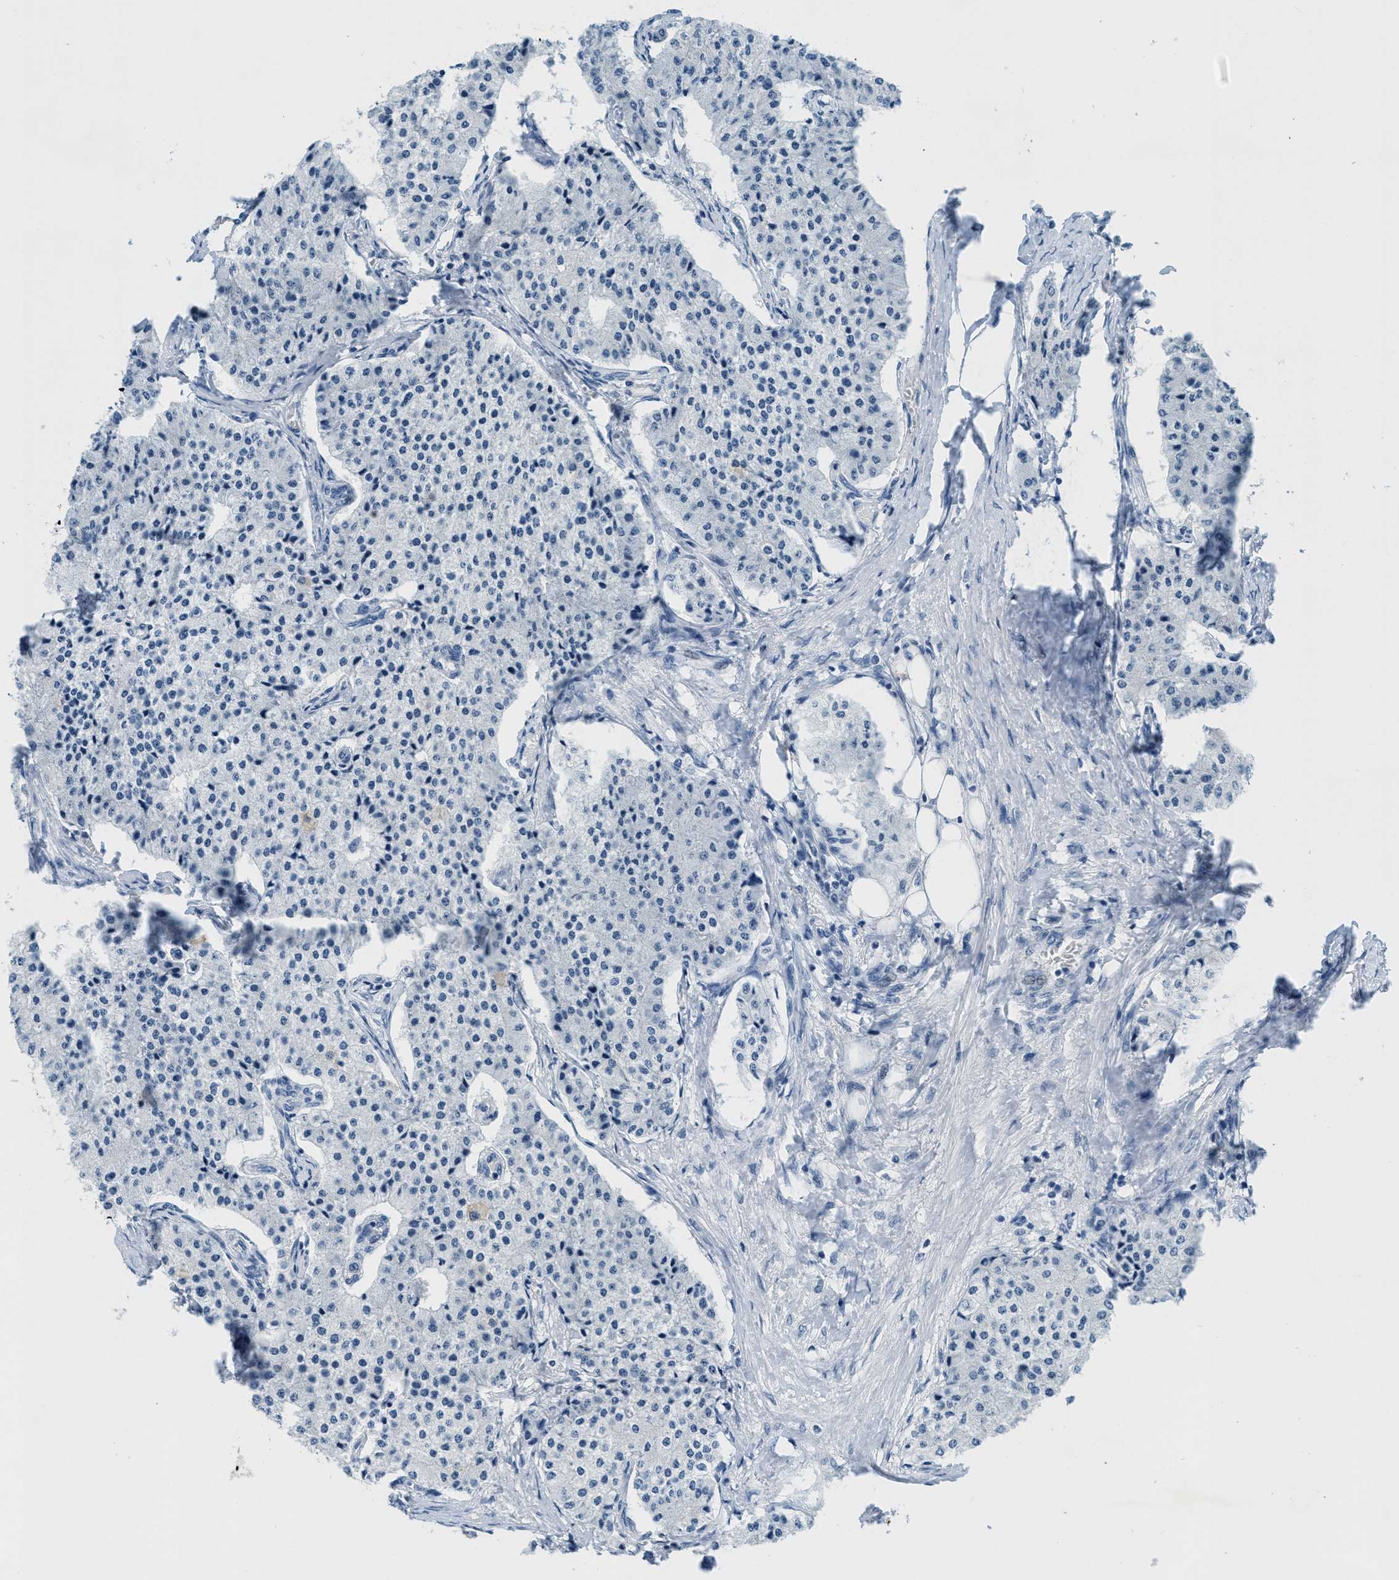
{"staining": {"intensity": "negative", "quantity": "none", "location": "none"}, "tissue": "carcinoid", "cell_type": "Tumor cells", "image_type": "cancer", "snomed": [{"axis": "morphology", "description": "Carcinoid, malignant, NOS"}, {"axis": "topography", "description": "Colon"}], "caption": "Tumor cells show no significant protein expression in malignant carcinoid. (DAB (3,3'-diaminobenzidine) immunohistochemistry (IHC) with hematoxylin counter stain).", "gene": "GPM6A", "patient": {"sex": "female", "age": 52}}